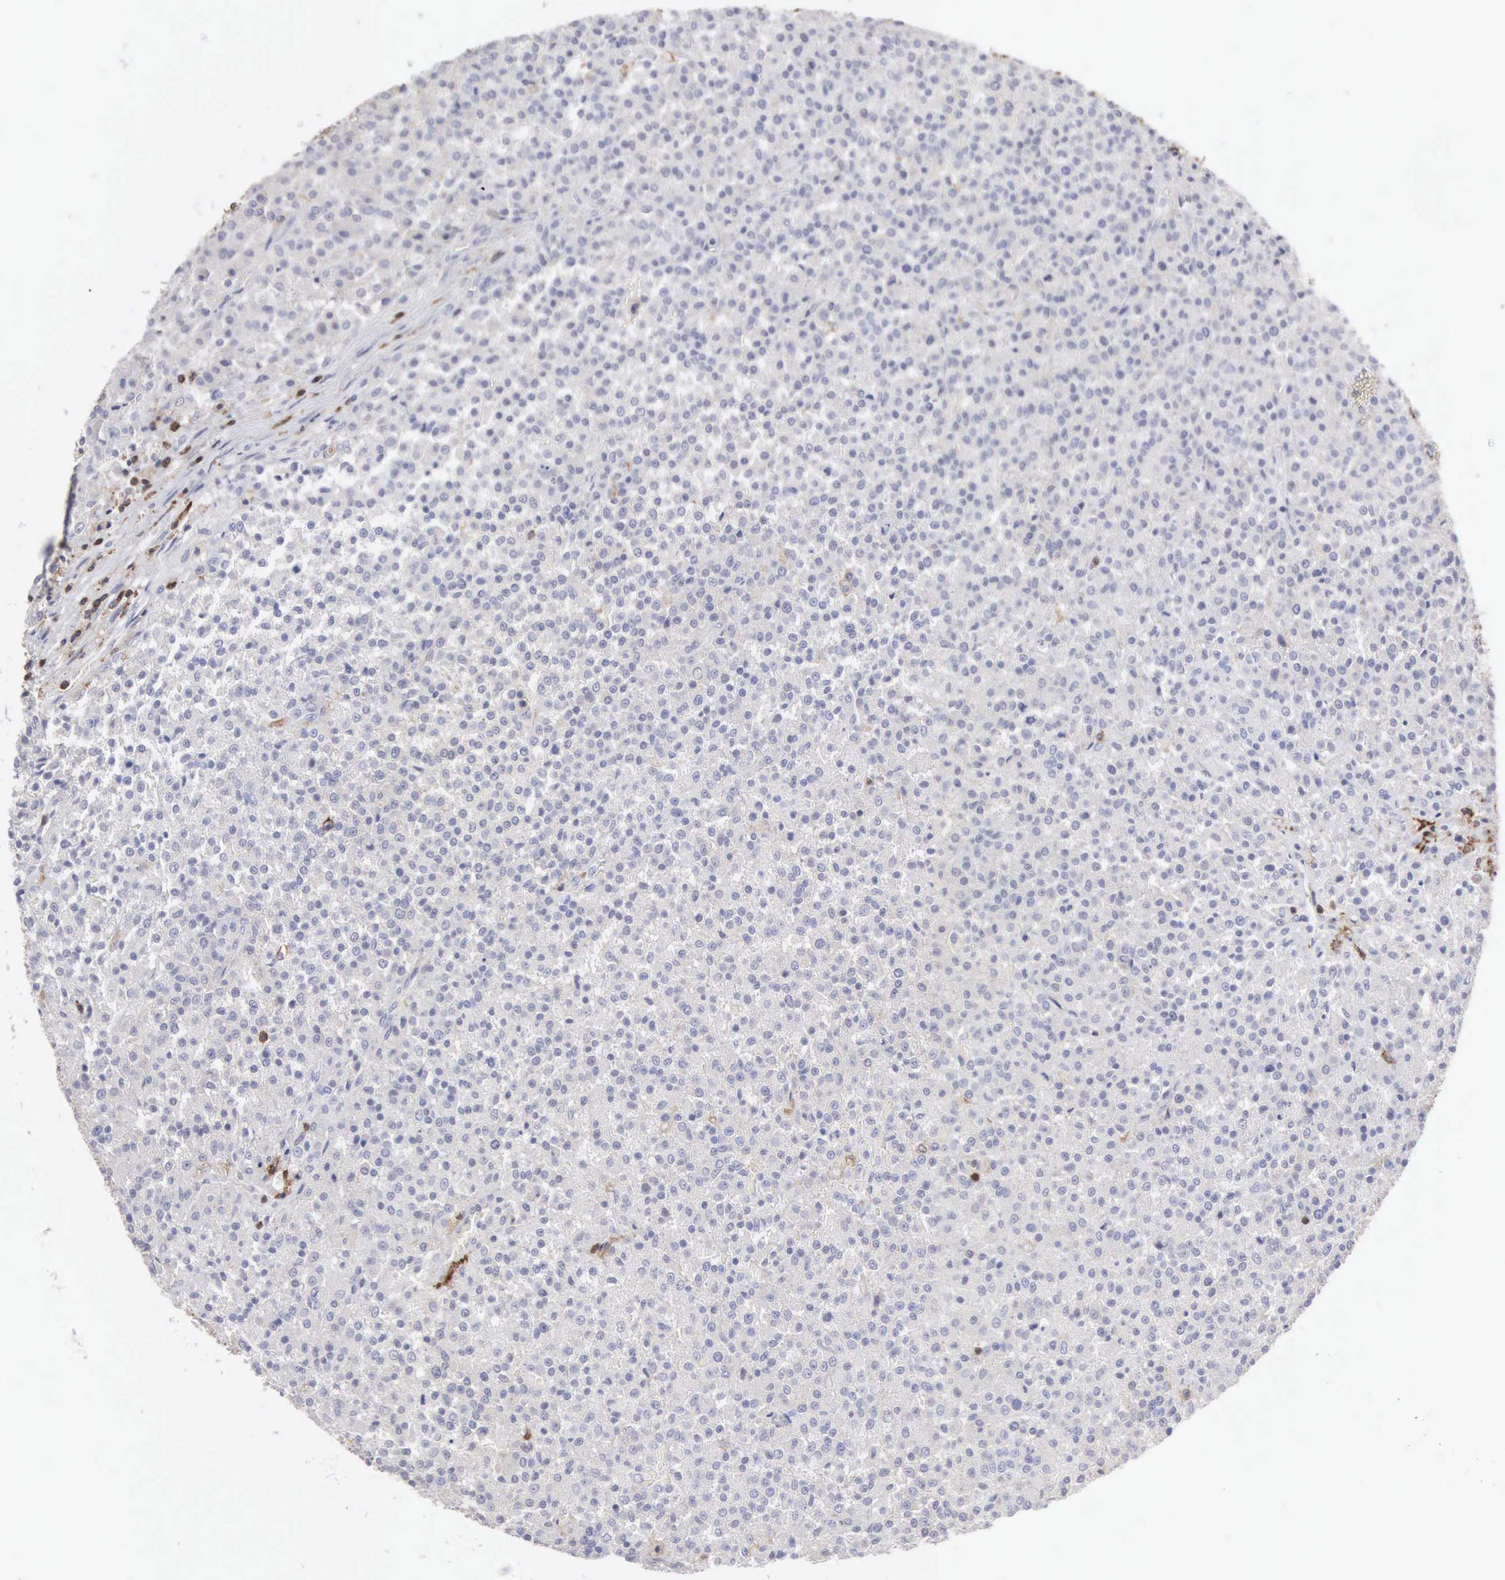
{"staining": {"intensity": "negative", "quantity": "none", "location": "none"}, "tissue": "testis cancer", "cell_type": "Tumor cells", "image_type": "cancer", "snomed": [{"axis": "morphology", "description": "Seminoma, NOS"}, {"axis": "topography", "description": "Testis"}], "caption": "Seminoma (testis) was stained to show a protein in brown. There is no significant expression in tumor cells.", "gene": "SH3BP1", "patient": {"sex": "male", "age": 59}}